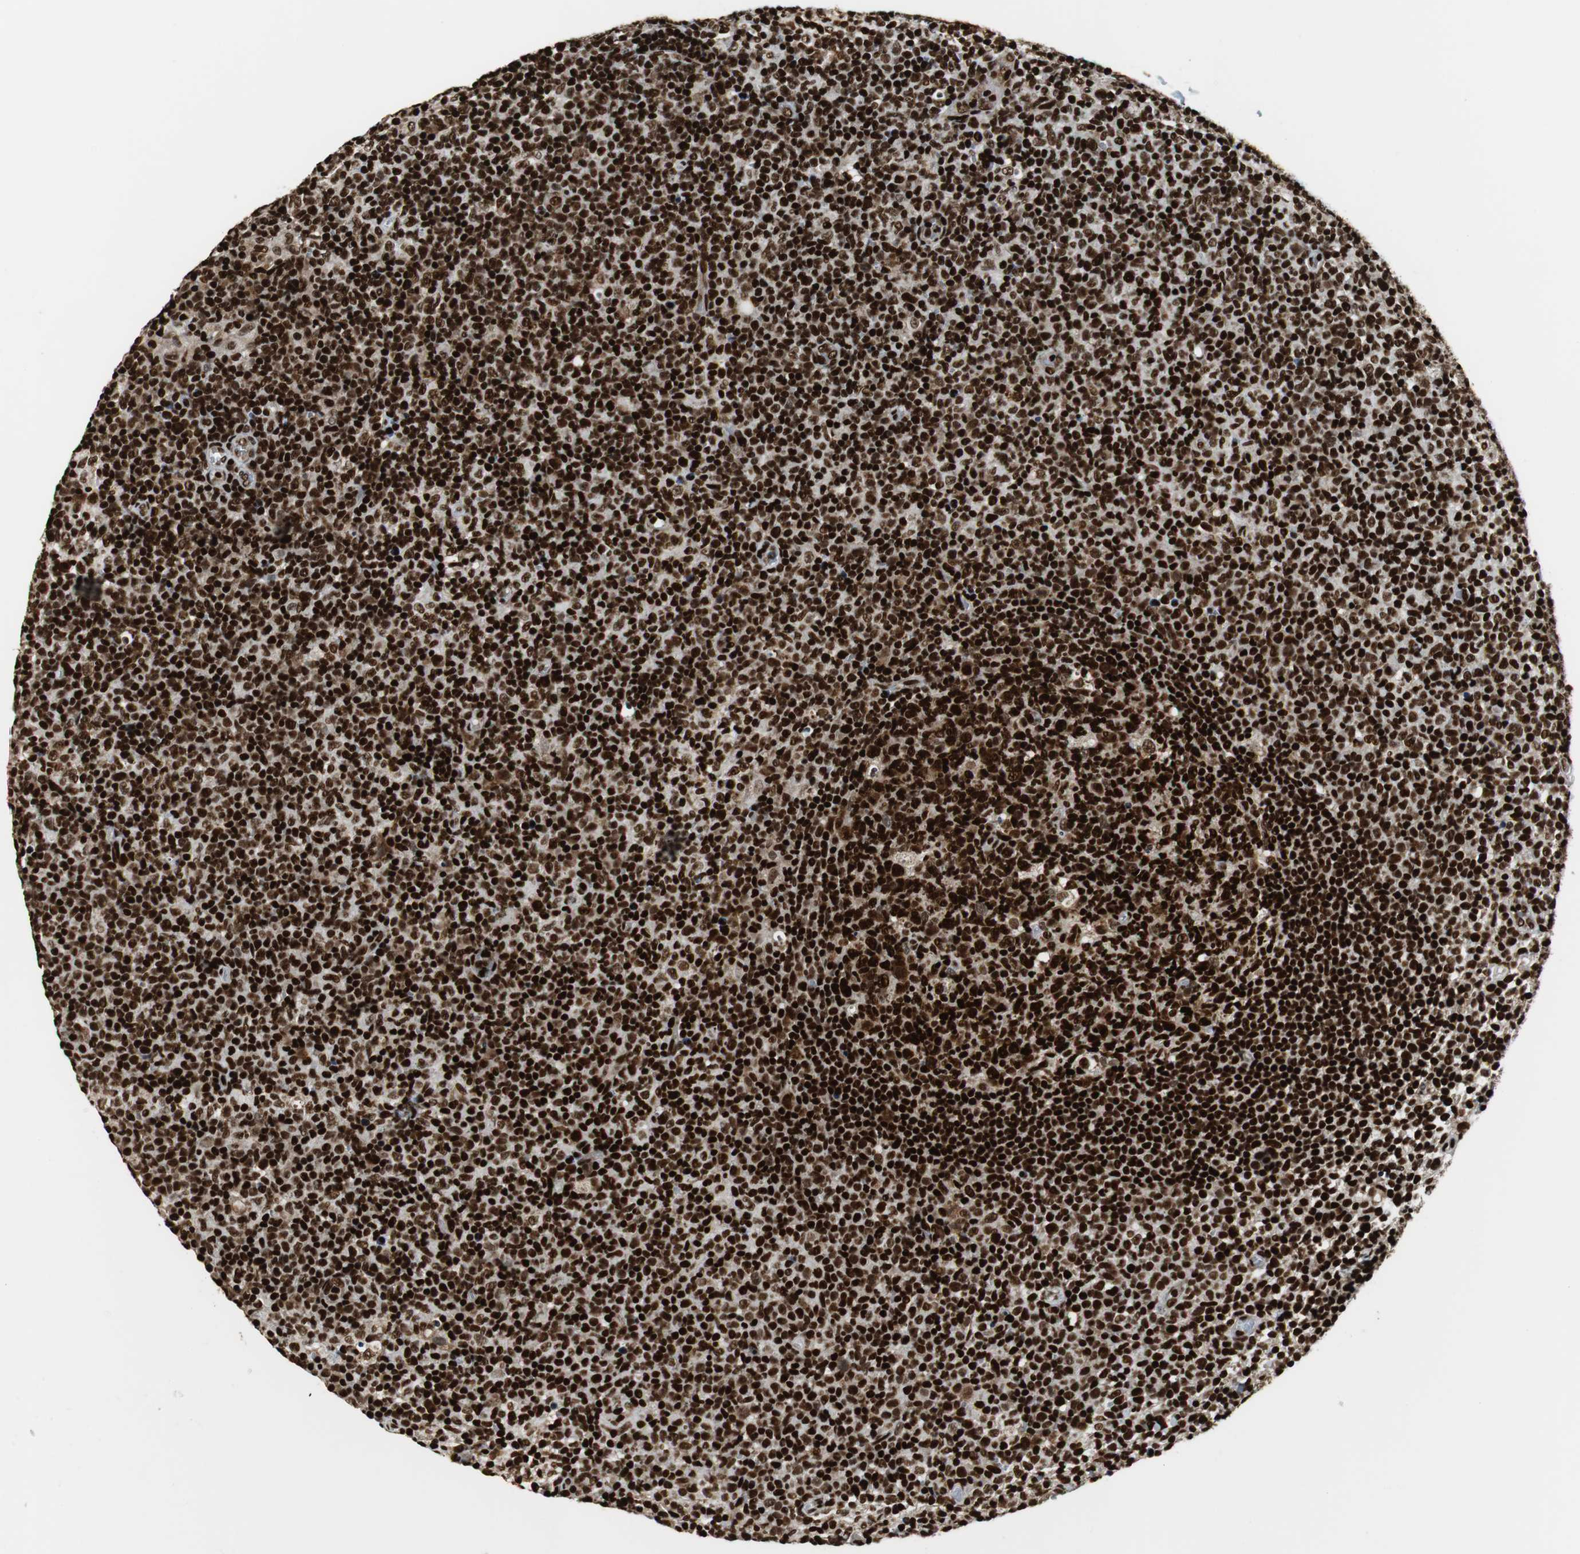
{"staining": {"intensity": "strong", "quantity": ">75%", "location": "nuclear"}, "tissue": "lymph node", "cell_type": "Germinal center cells", "image_type": "normal", "snomed": [{"axis": "morphology", "description": "Normal tissue, NOS"}, {"axis": "morphology", "description": "Inflammation, NOS"}, {"axis": "topography", "description": "Lymph node"}], "caption": "Immunohistochemical staining of unremarkable lymph node demonstrates strong nuclear protein positivity in approximately >75% of germinal center cells. The protein of interest is shown in brown color, while the nuclei are stained blue.", "gene": "HDAC1", "patient": {"sex": "male", "age": 55}}